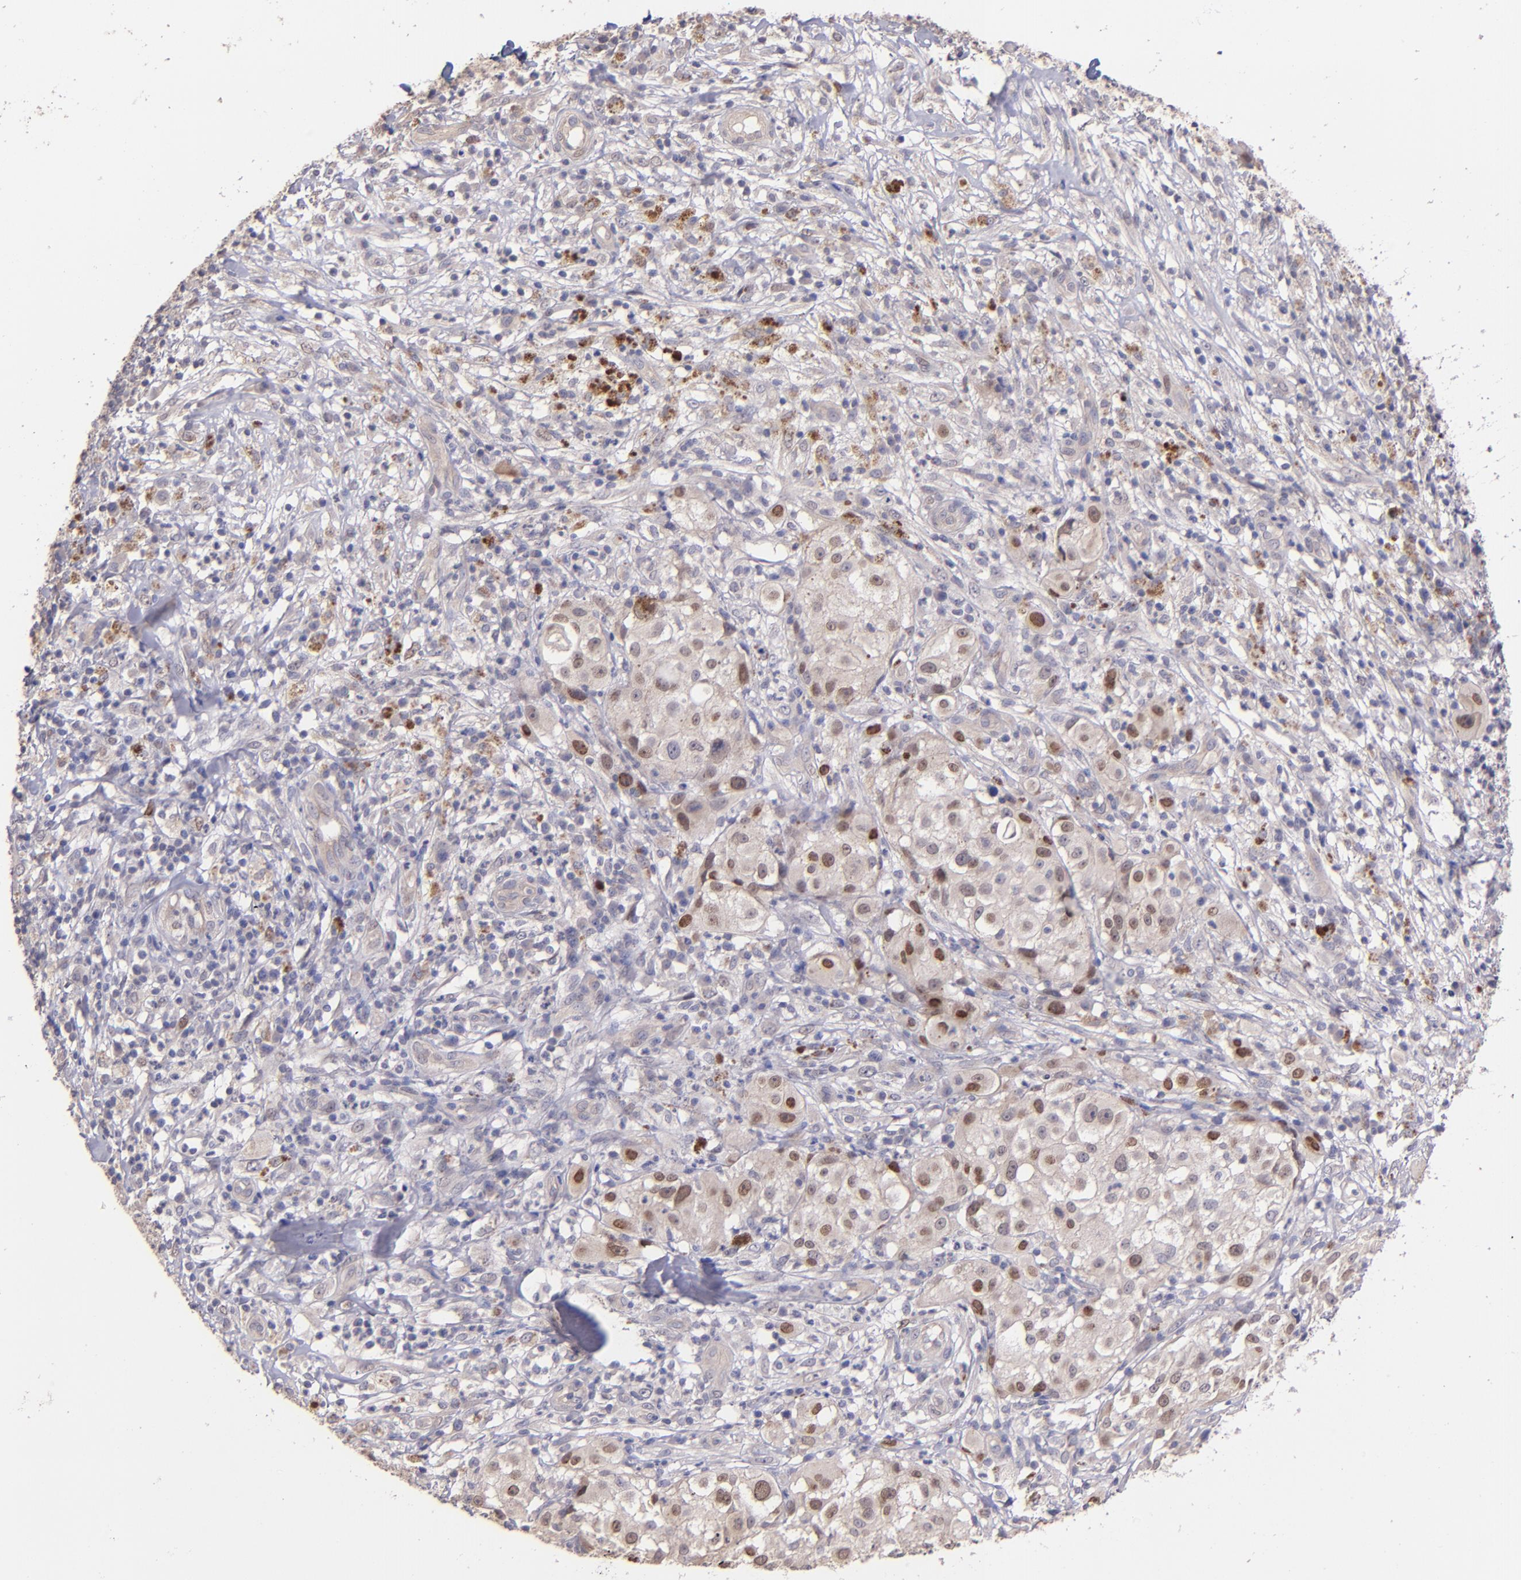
{"staining": {"intensity": "moderate", "quantity": "25%-75%", "location": "nuclear"}, "tissue": "melanoma", "cell_type": "Tumor cells", "image_type": "cancer", "snomed": [{"axis": "morphology", "description": "Necrosis, NOS"}, {"axis": "morphology", "description": "Malignant melanoma, NOS"}, {"axis": "topography", "description": "Skin"}], "caption": "The immunohistochemical stain shows moderate nuclear expression in tumor cells of melanoma tissue.", "gene": "NUP62CL", "patient": {"sex": "female", "age": 87}}